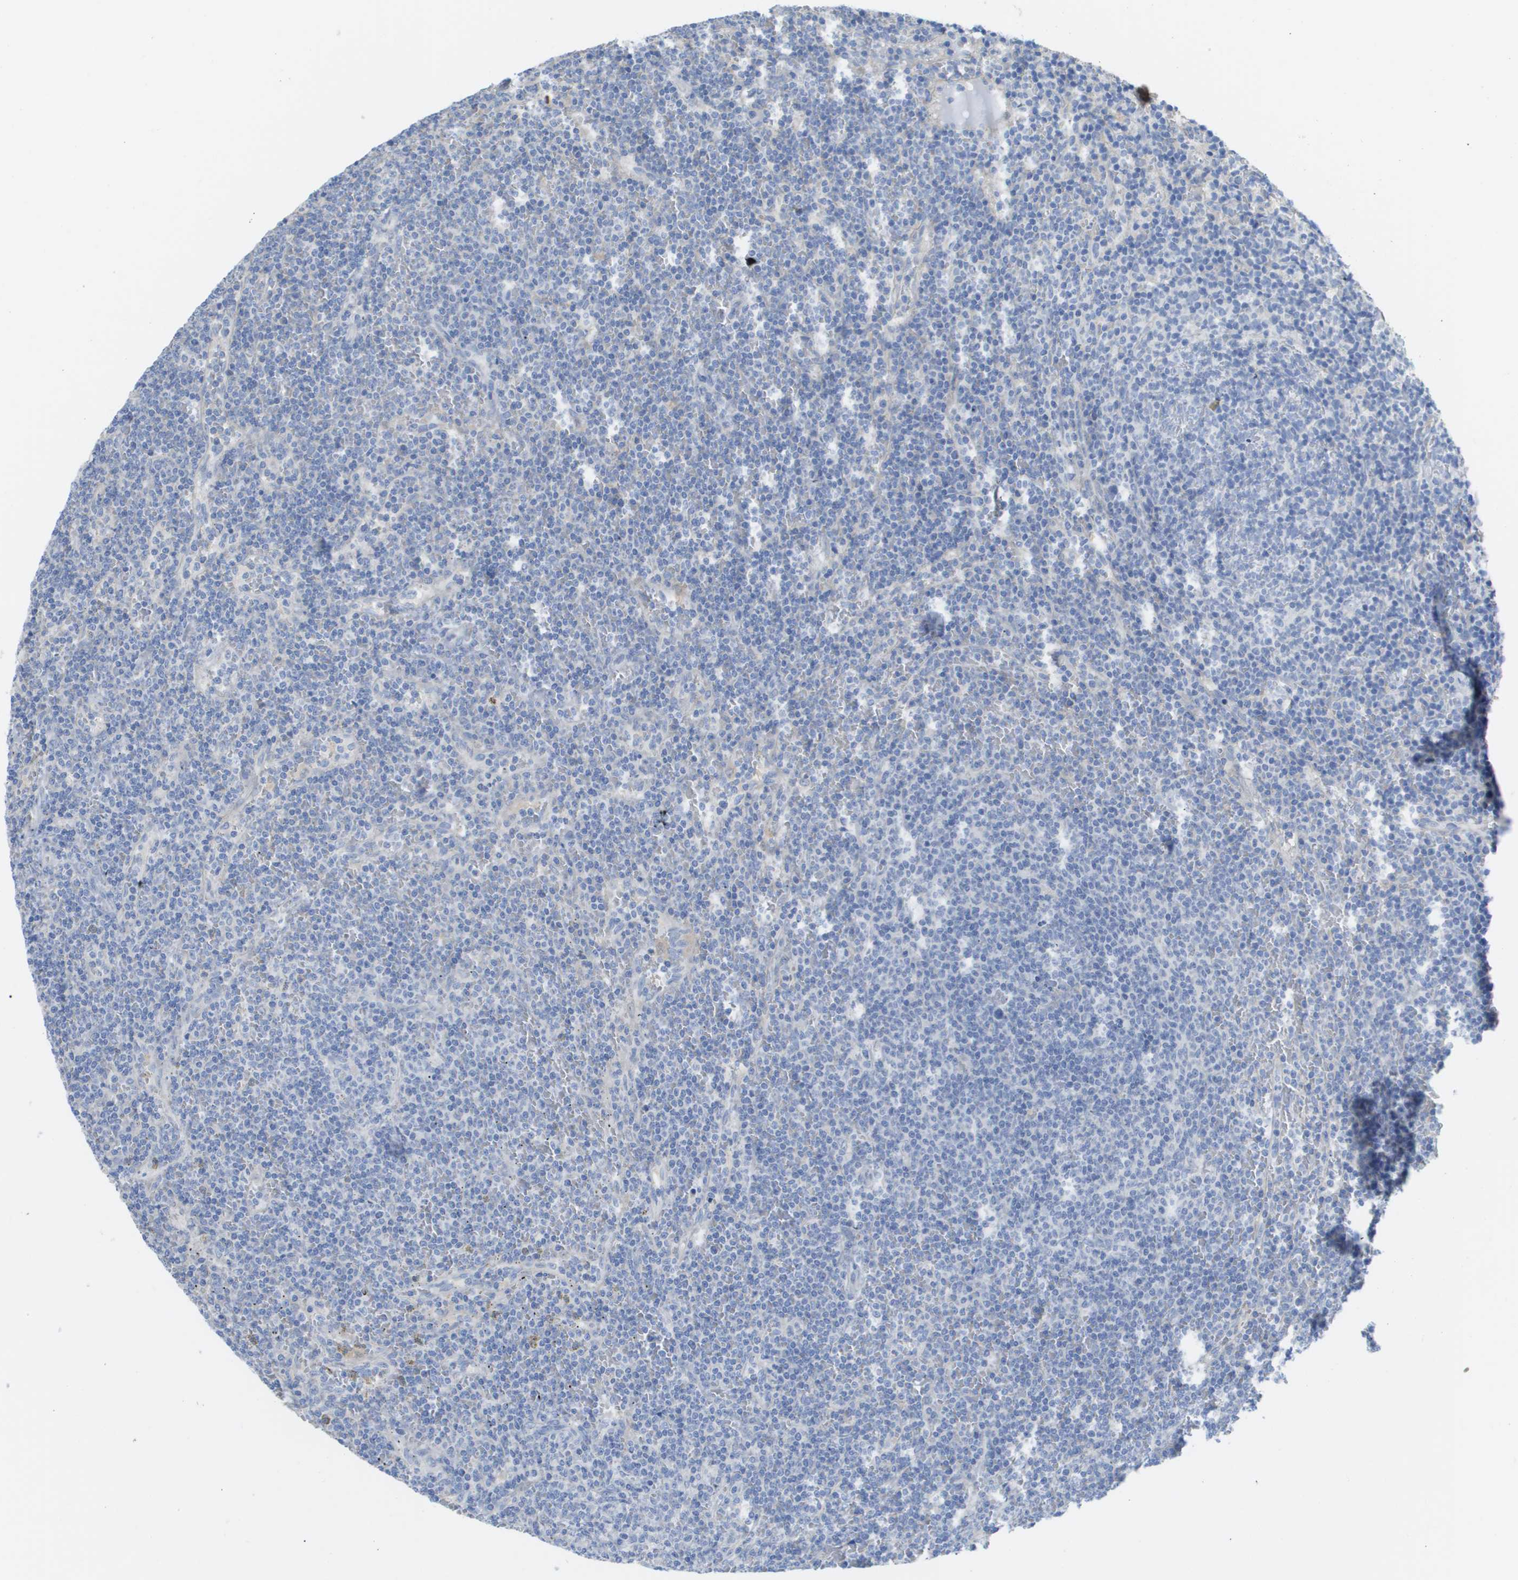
{"staining": {"intensity": "negative", "quantity": "none", "location": "none"}, "tissue": "lymphoma", "cell_type": "Tumor cells", "image_type": "cancer", "snomed": [{"axis": "morphology", "description": "Malignant lymphoma, non-Hodgkin's type, Low grade"}, {"axis": "topography", "description": "Spleen"}], "caption": "Tumor cells are negative for brown protein staining in lymphoma.", "gene": "MYL3", "patient": {"sex": "female", "age": 50}}